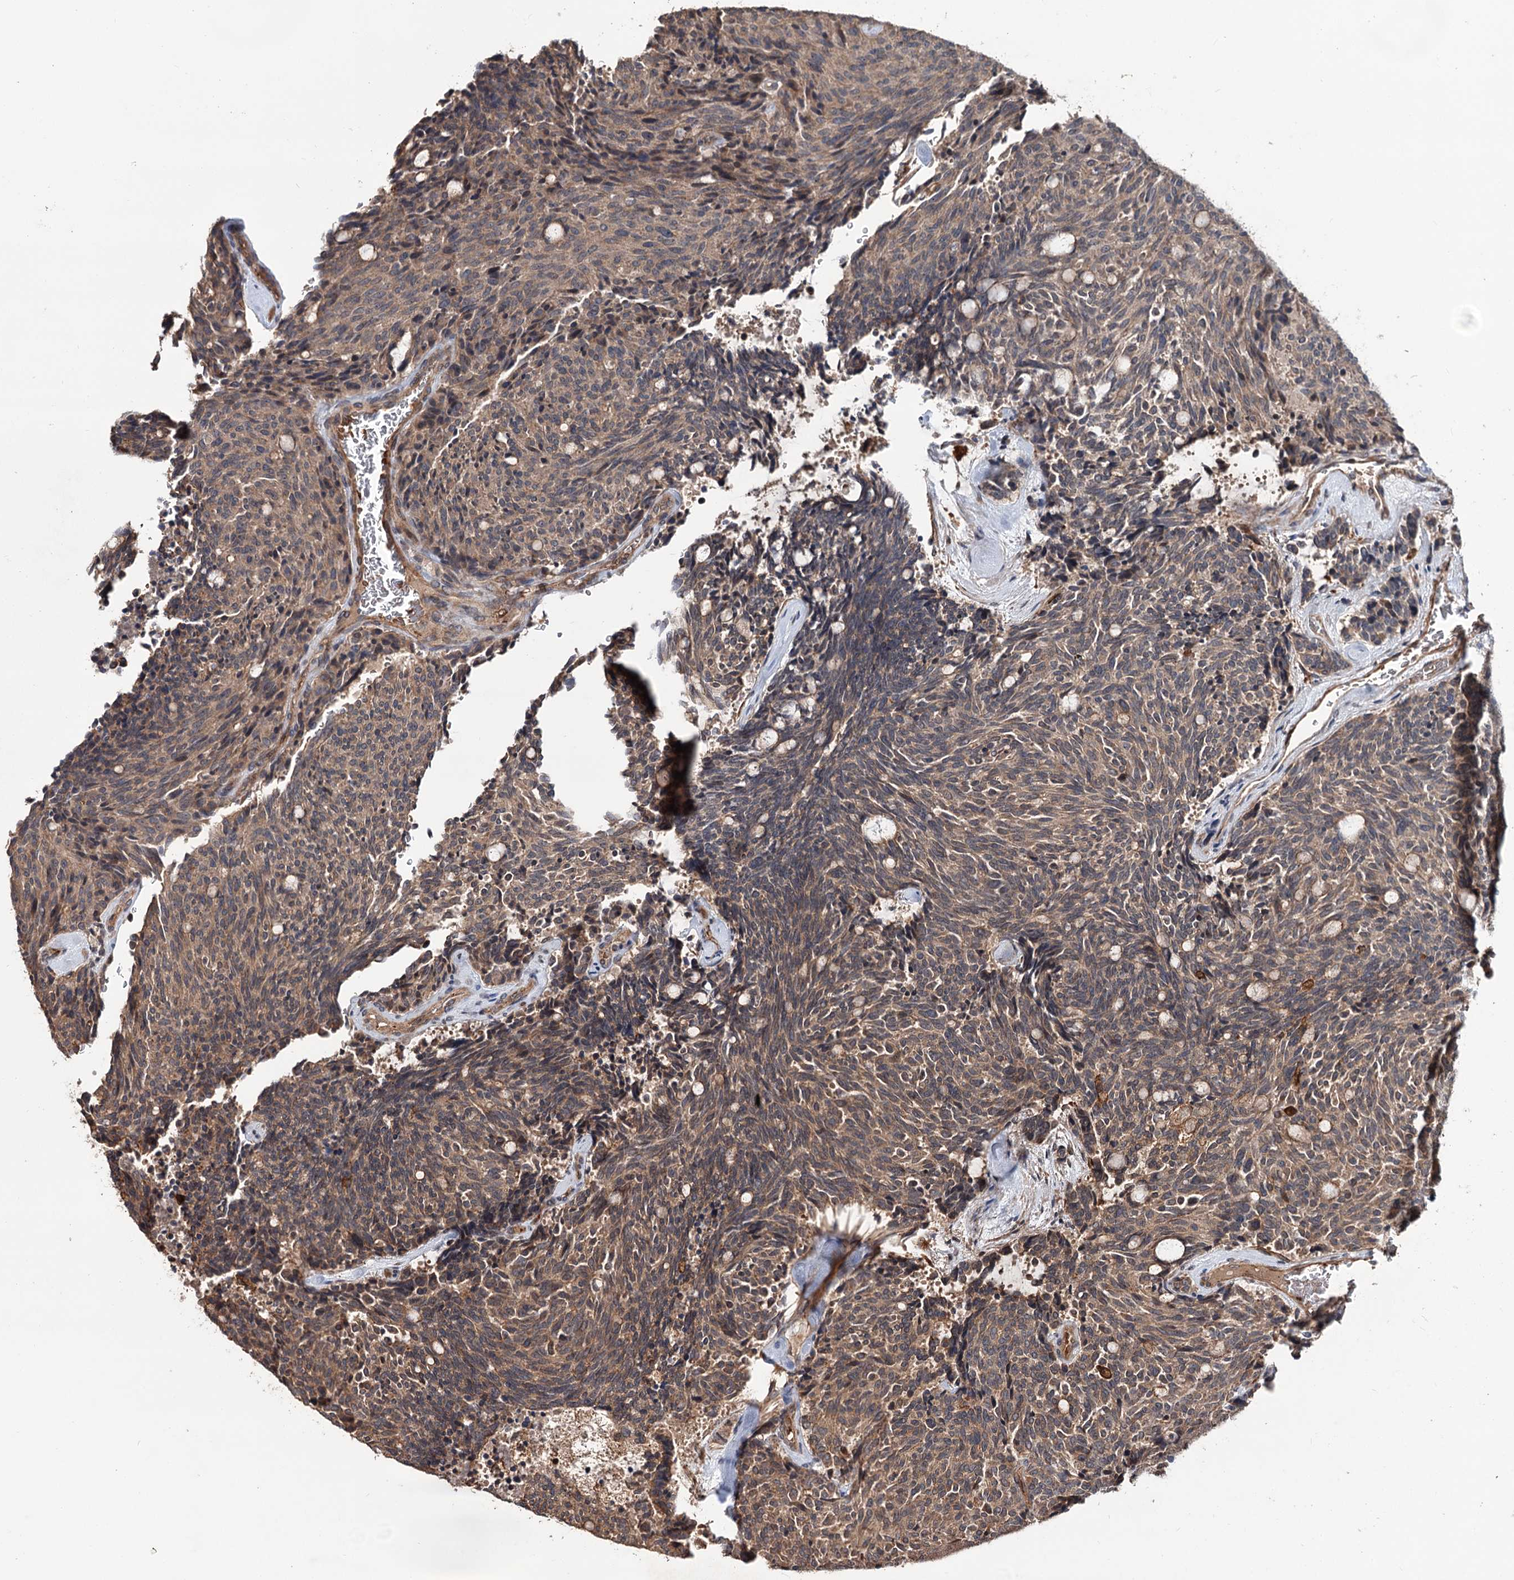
{"staining": {"intensity": "weak", "quantity": ">75%", "location": "cytoplasmic/membranous"}, "tissue": "carcinoid", "cell_type": "Tumor cells", "image_type": "cancer", "snomed": [{"axis": "morphology", "description": "Carcinoid, malignant, NOS"}, {"axis": "topography", "description": "Pancreas"}], "caption": "Malignant carcinoid tissue shows weak cytoplasmic/membranous positivity in approximately >75% of tumor cells", "gene": "GRIP1", "patient": {"sex": "female", "age": 54}}